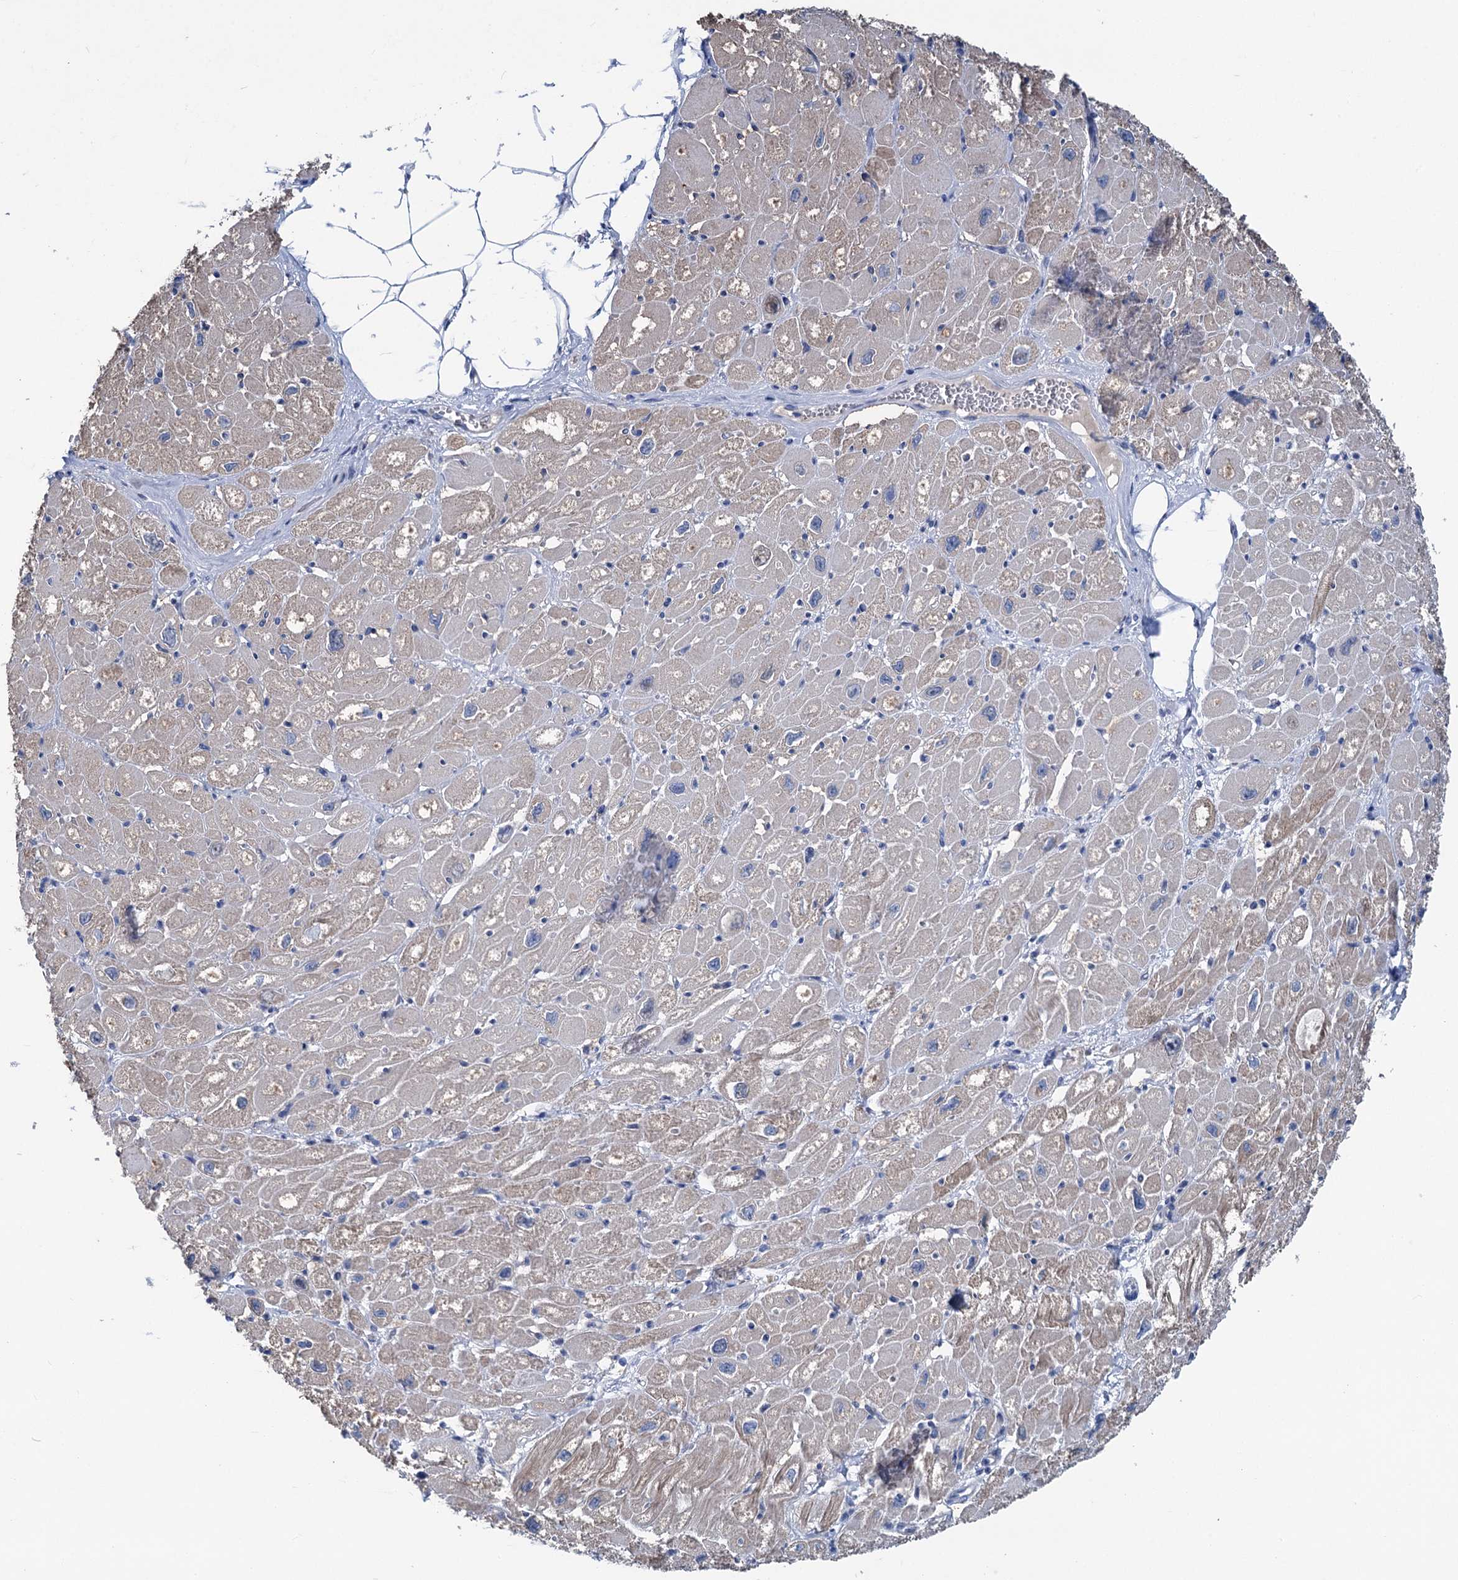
{"staining": {"intensity": "weak", "quantity": "25%-75%", "location": "cytoplasmic/membranous"}, "tissue": "heart muscle", "cell_type": "Cardiomyocytes", "image_type": "normal", "snomed": [{"axis": "morphology", "description": "Normal tissue, NOS"}, {"axis": "topography", "description": "Heart"}], "caption": "Protein analysis of normal heart muscle reveals weak cytoplasmic/membranous positivity in about 25%-75% of cardiomyocytes.", "gene": "CHDH", "patient": {"sex": "male", "age": 50}}